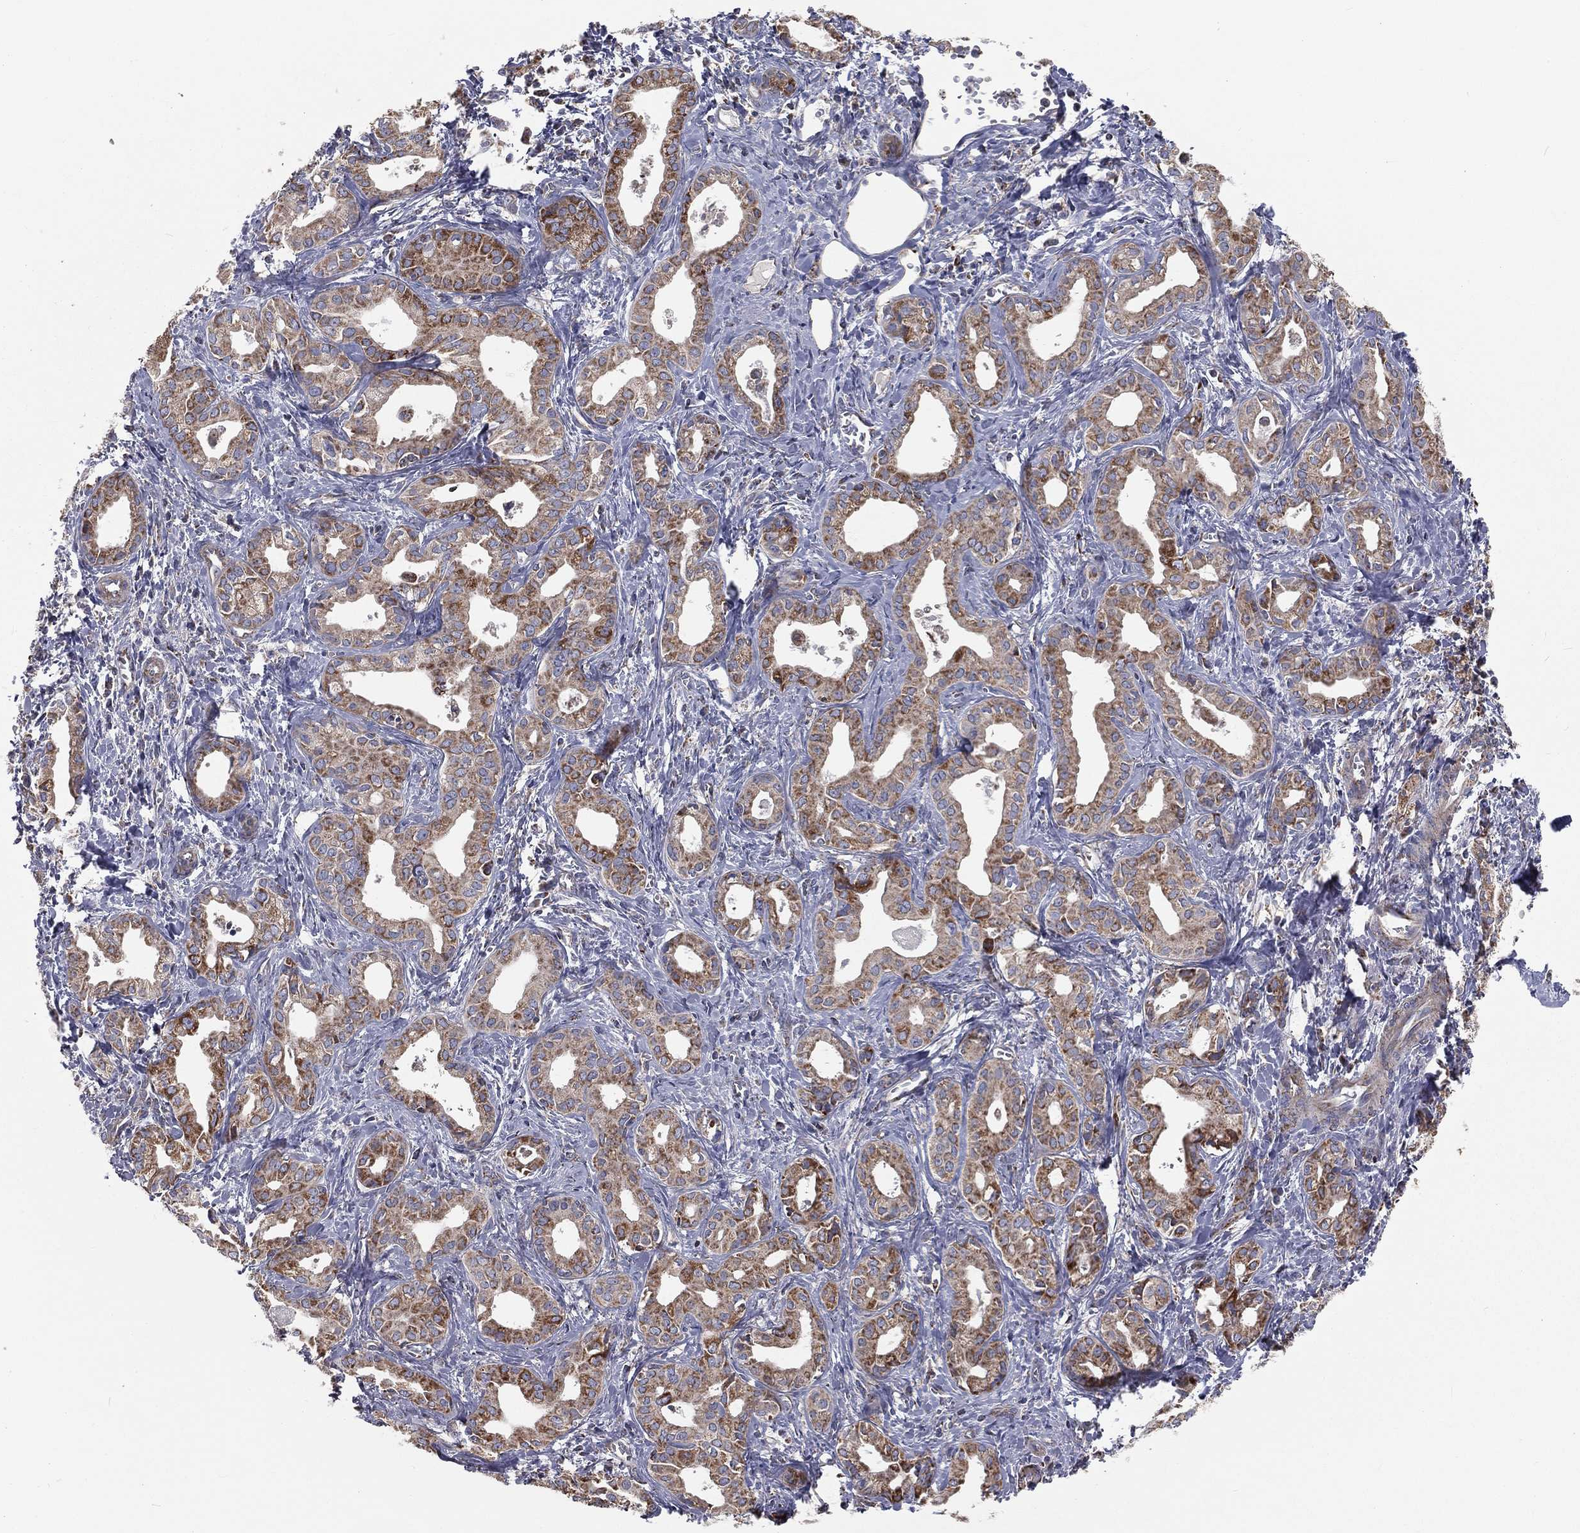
{"staining": {"intensity": "moderate", "quantity": "25%-75%", "location": "cytoplasmic/membranous"}, "tissue": "liver cancer", "cell_type": "Tumor cells", "image_type": "cancer", "snomed": [{"axis": "morphology", "description": "Cholangiocarcinoma"}, {"axis": "topography", "description": "Liver"}], "caption": "This micrograph demonstrates immunohistochemistry staining of liver cancer (cholangiocarcinoma), with medium moderate cytoplasmic/membranous expression in about 25%-75% of tumor cells.", "gene": "HADH", "patient": {"sex": "female", "age": 65}}